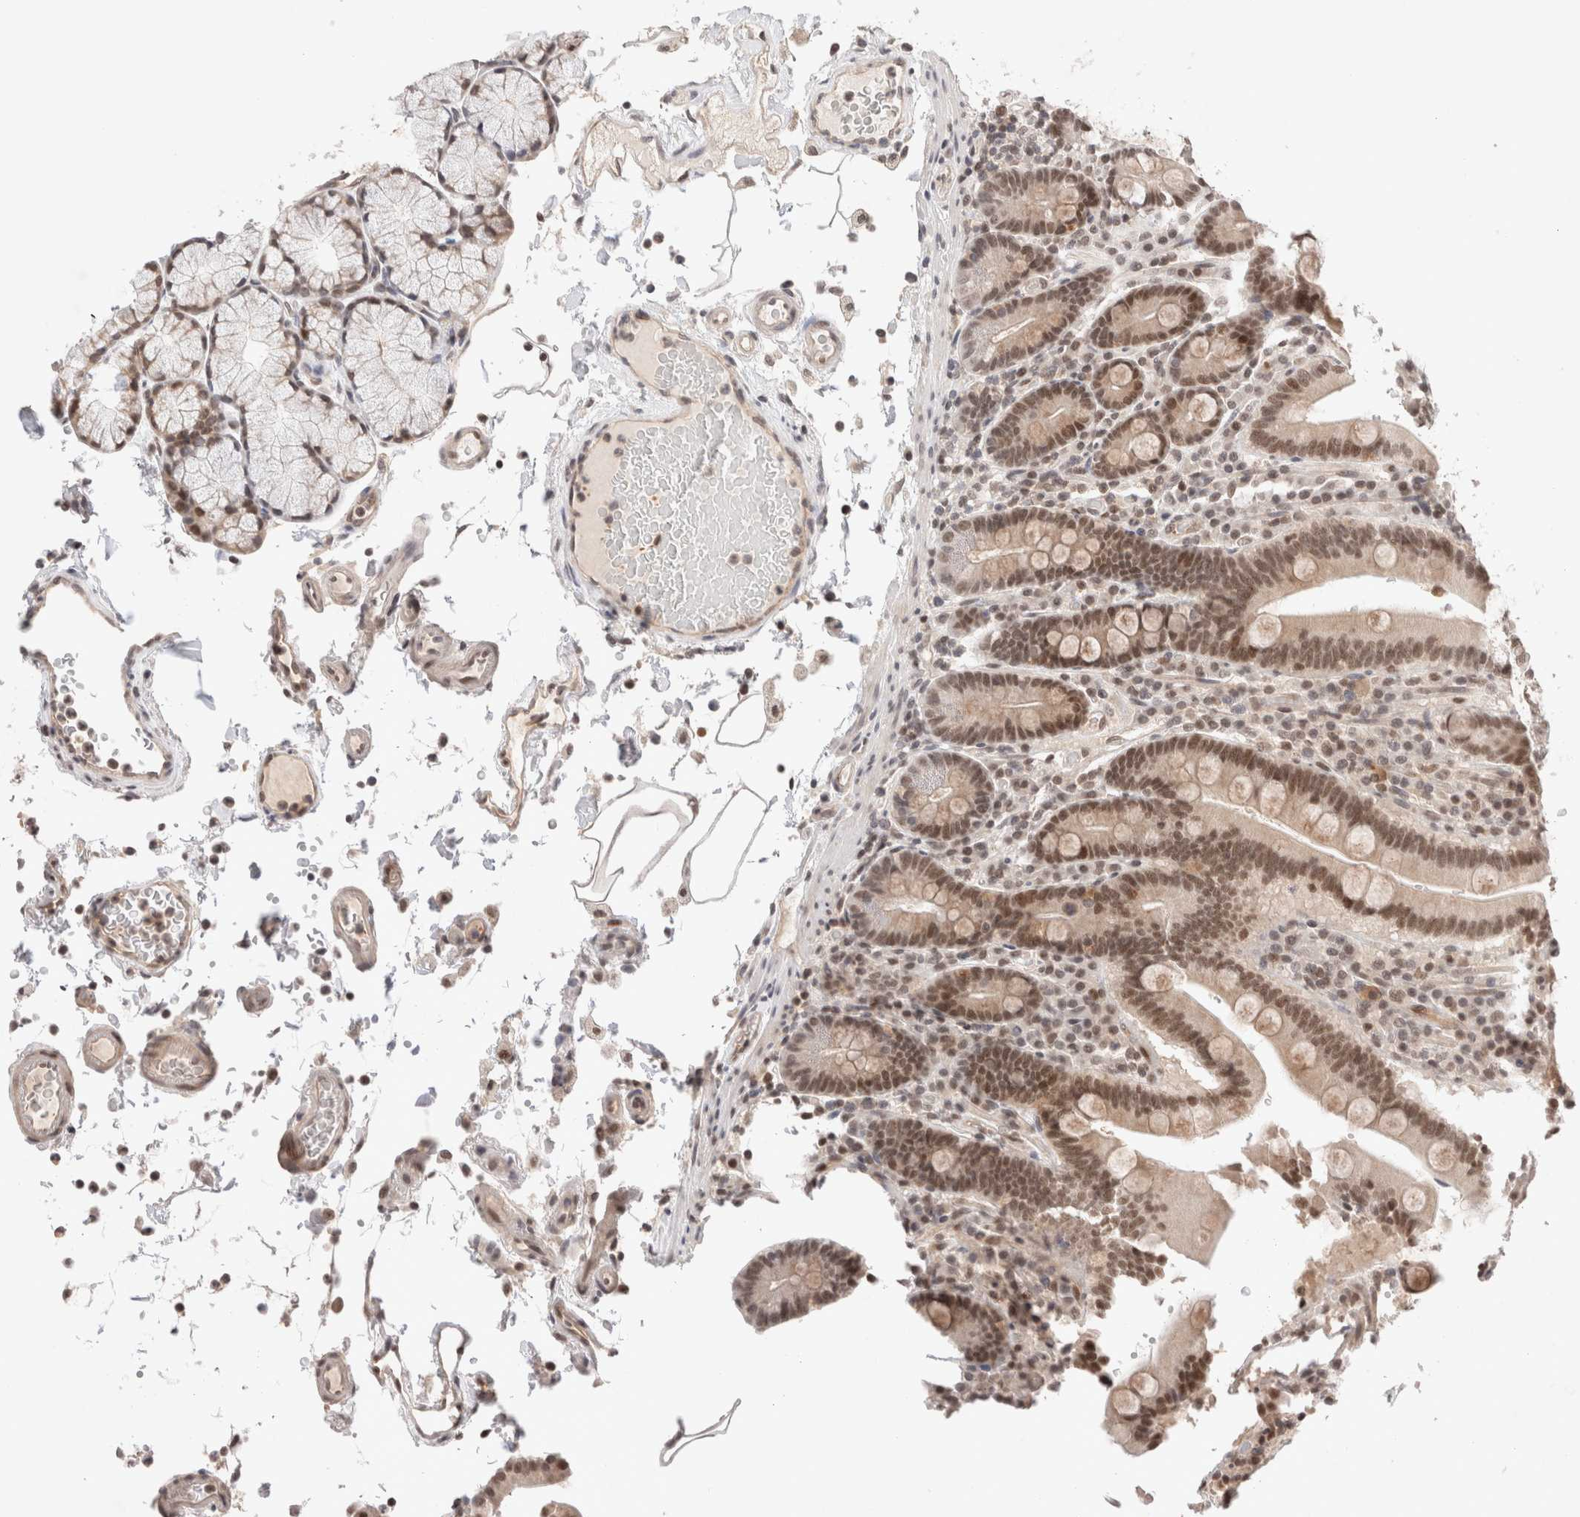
{"staining": {"intensity": "moderate", "quantity": ">75%", "location": "nuclear"}, "tissue": "duodenum", "cell_type": "Glandular cells", "image_type": "normal", "snomed": [{"axis": "morphology", "description": "Normal tissue, NOS"}, {"axis": "topography", "description": "Small intestine, NOS"}], "caption": "Duodenum stained with immunohistochemistry (IHC) shows moderate nuclear positivity in approximately >75% of glandular cells. (DAB = brown stain, brightfield microscopy at high magnification).", "gene": "GATAD2A", "patient": {"sex": "female", "age": 71}}